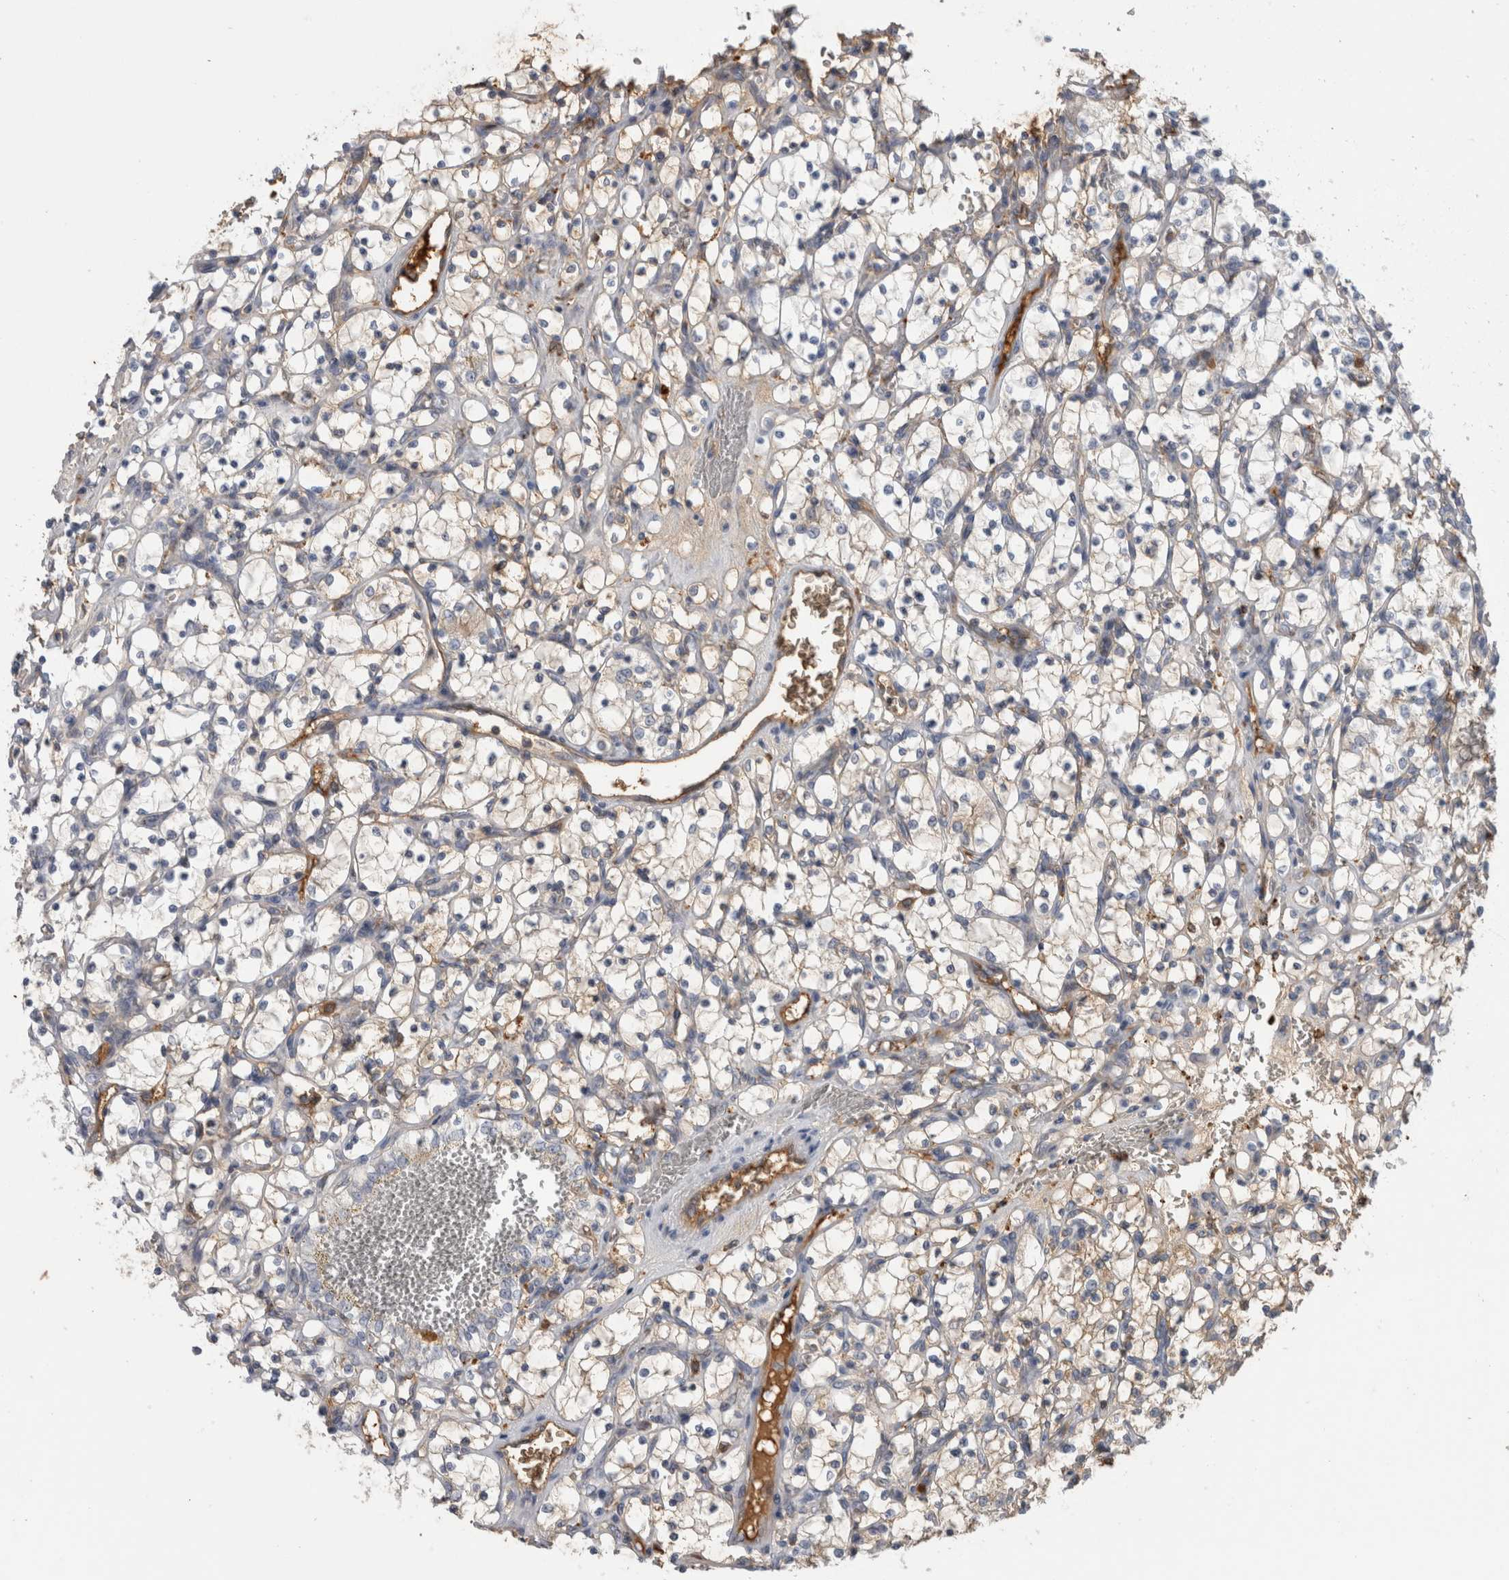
{"staining": {"intensity": "negative", "quantity": "none", "location": "none"}, "tissue": "renal cancer", "cell_type": "Tumor cells", "image_type": "cancer", "snomed": [{"axis": "morphology", "description": "Adenocarcinoma, NOS"}, {"axis": "topography", "description": "Kidney"}], "caption": "This image is of adenocarcinoma (renal) stained with immunohistochemistry (IHC) to label a protein in brown with the nuclei are counter-stained blue. There is no staining in tumor cells.", "gene": "TBCE", "patient": {"sex": "female", "age": 69}}